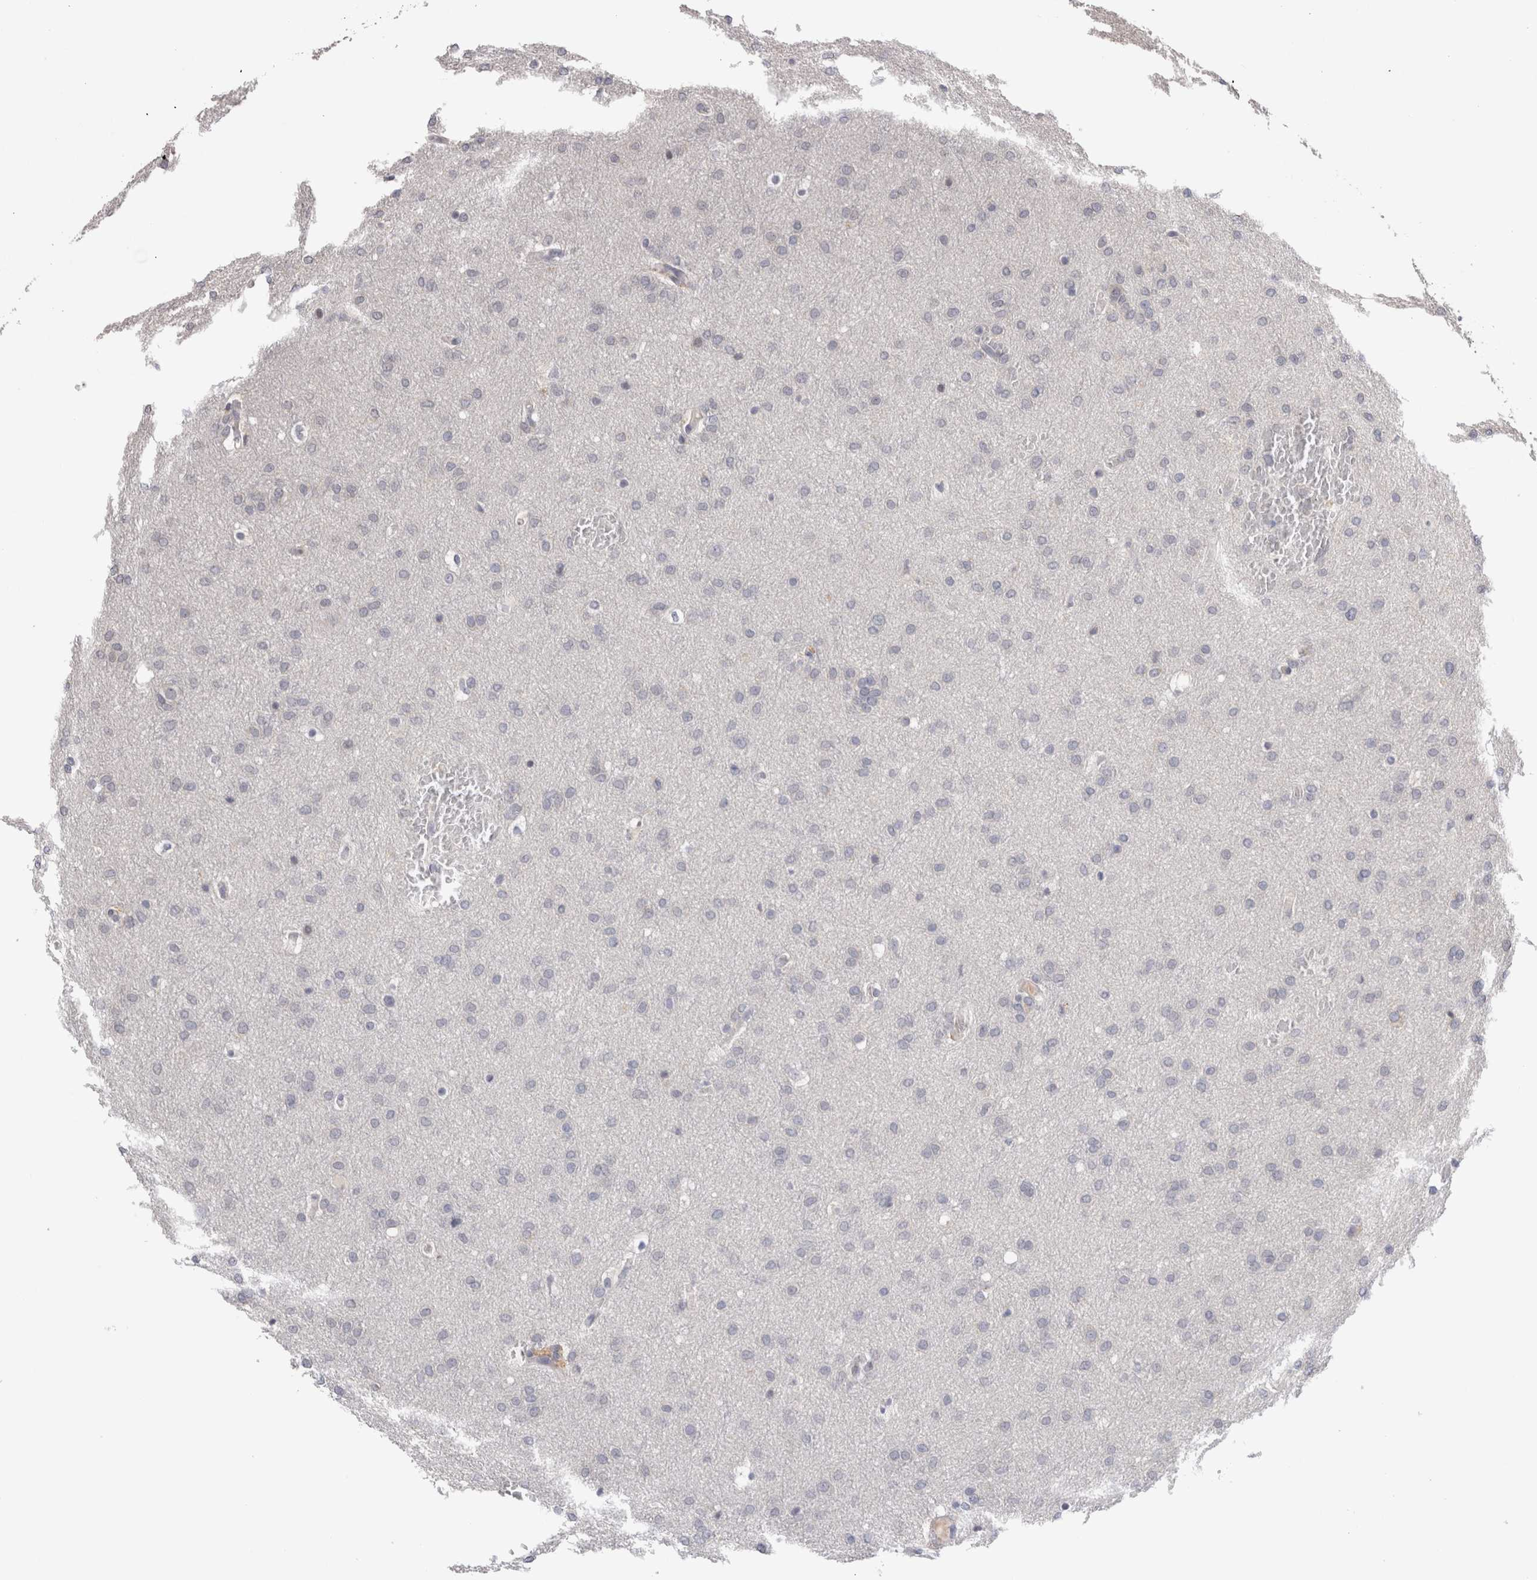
{"staining": {"intensity": "negative", "quantity": "none", "location": "none"}, "tissue": "glioma", "cell_type": "Tumor cells", "image_type": "cancer", "snomed": [{"axis": "morphology", "description": "Glioma, malignant, Low grade"}, {"axis": "topography", "description": "Brain"}], "caption": "Immunohistochemical staining of human glioma shows no significant positivity in tumor cells. The staining was performed using DAB to visualize the protein expression in brown, while the nuclei were stained in blue with hematoxylin (Magnification: 20x).", "gene": "VSIG4", "patient": {"sex": "female", "age": 37}}